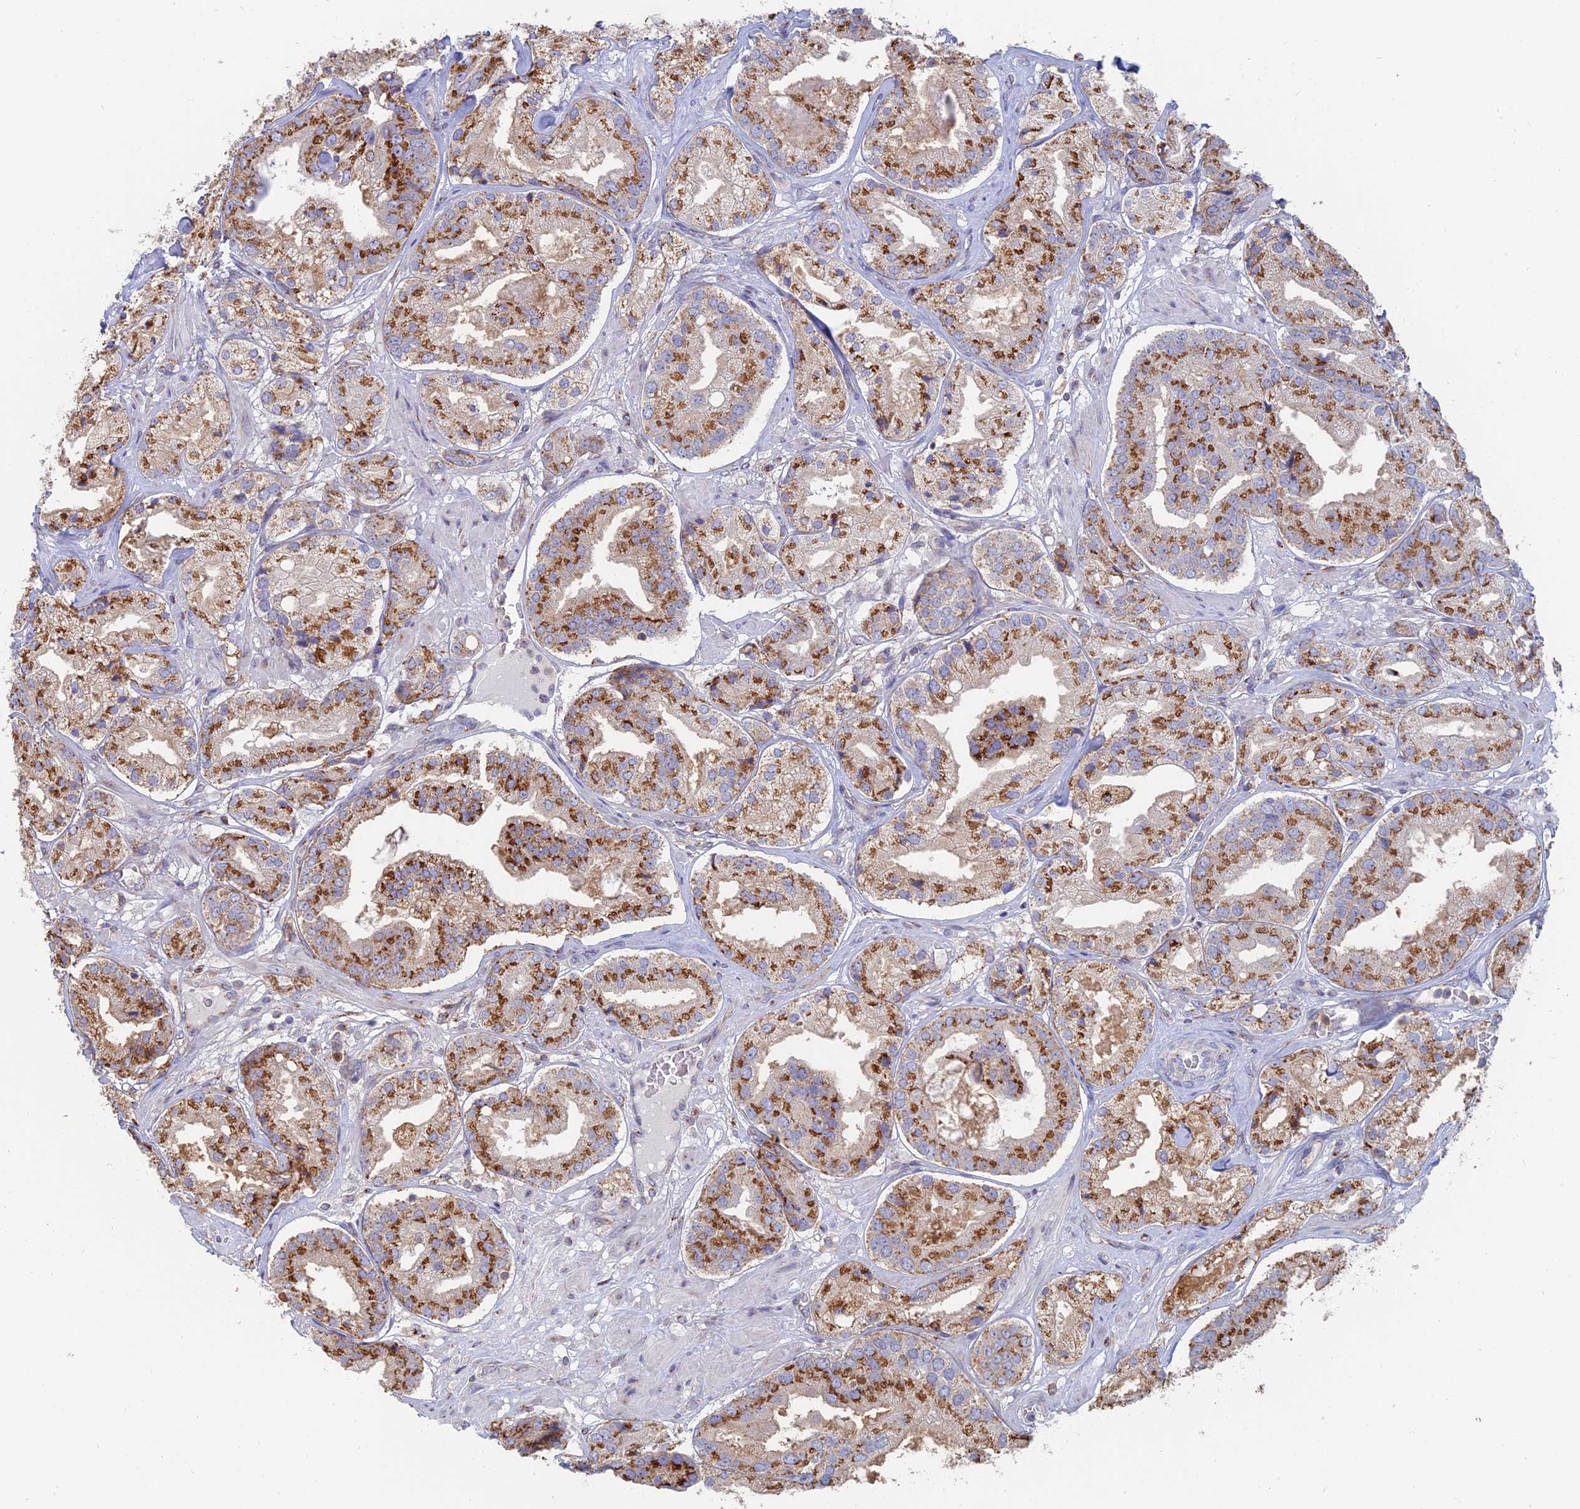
{"staining": {"intensity": "strong", "quantity": ">75%", "location": "cytoplasmic/membranous"}, "tissue": "prostate cancer", "cell_type": "Tumor cells", "image_type": "cancer", "snomed": [{"axis": "morphology", "description": "Adenocarcinoma, High grade"}, {"axis": "topography", "description": "Prostate"}], "caption": "Immunohistochemical staining of prostate cancer exhibits high levels of strong cytoplasmic/membranous protein expression in about >75% of tumor cells.", "gene": "HS2ST1", "patient": {"sex": "male", "age": 63}}